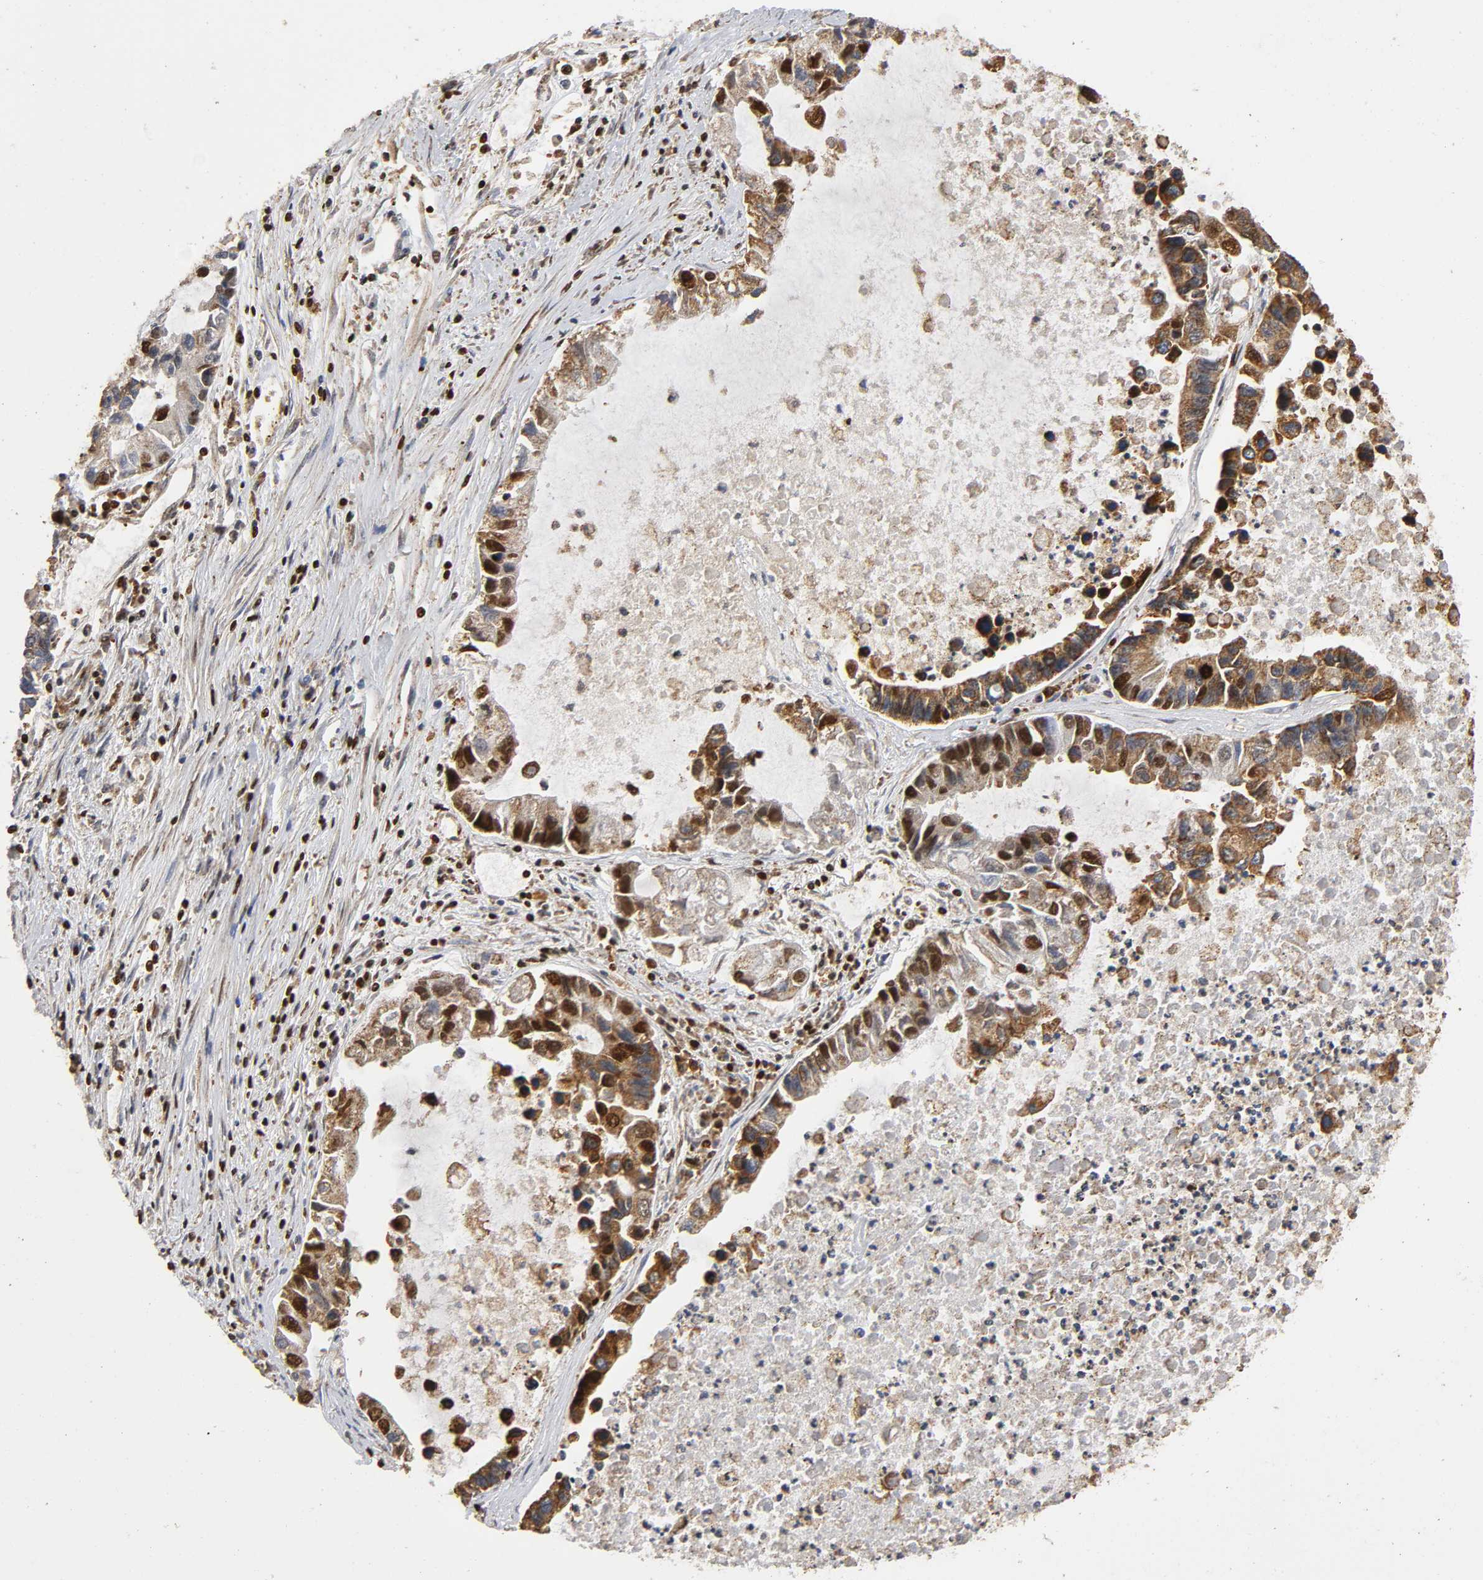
{"staining": {"intensity": "strong", "quantity": ">75%", "location": "cytoplasmic/membranous,nuclear"}, "tissue": "lung cancer", "cell_type": "Tumor cells", "image_type": "cancer", "snomed": [{"axis": "morphology", "description": "Adenocarcinoma, NOS"}, {"axis": "topography", "description": "Lung"}], "caption": "The micrograph reveals staining of lung cancer, revealing strong cytoplasmic/membranous and nuclear protein staining (brown color) within tumor cells. (Brightfield microscopy of DAB IHC at high magnification).", "gene": "RNF122", "patient": {"sex": "female", "age": 51}}